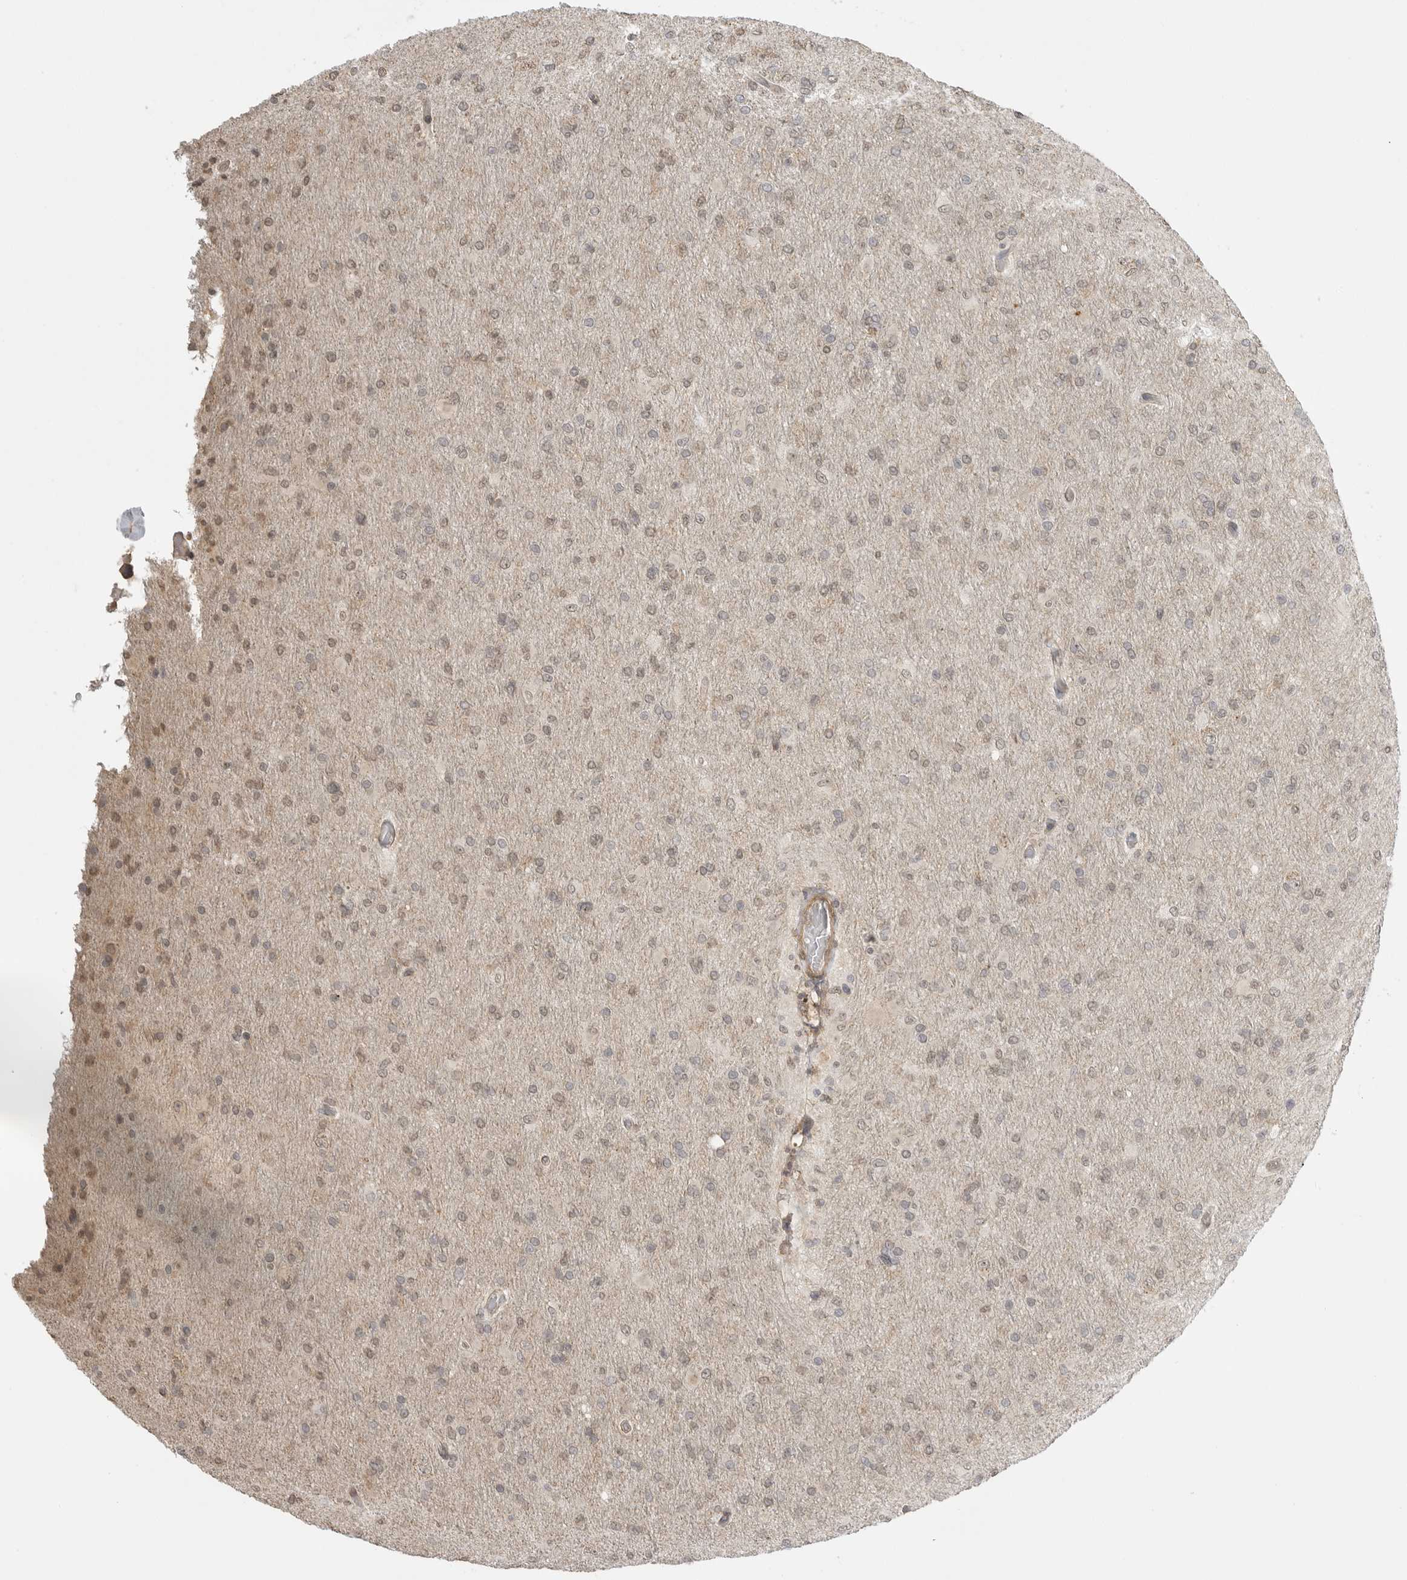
{"staining": {"intensity": "weak", "quantity": "<25%", "location": "nuclear"}, "tissue": "glioma", "cell_type": "Tumor cells", "image_type": "cancer", "snomed": [{"axis": "morphology", "description": "Glioma, malignant, High grade"}, {"axis": "topography", "description": "Cerebral cortex"}], "caption": "High magnification brightfield microscopy of malignant high-grade glioma stained with DAB (3,3'-diaminobenzidine) (brown) and counterstained with hematoxylin (blue): tumor cells show no significant staining.", "gene": "GPC2", "patient": {"sex": "female", "age": 36}}